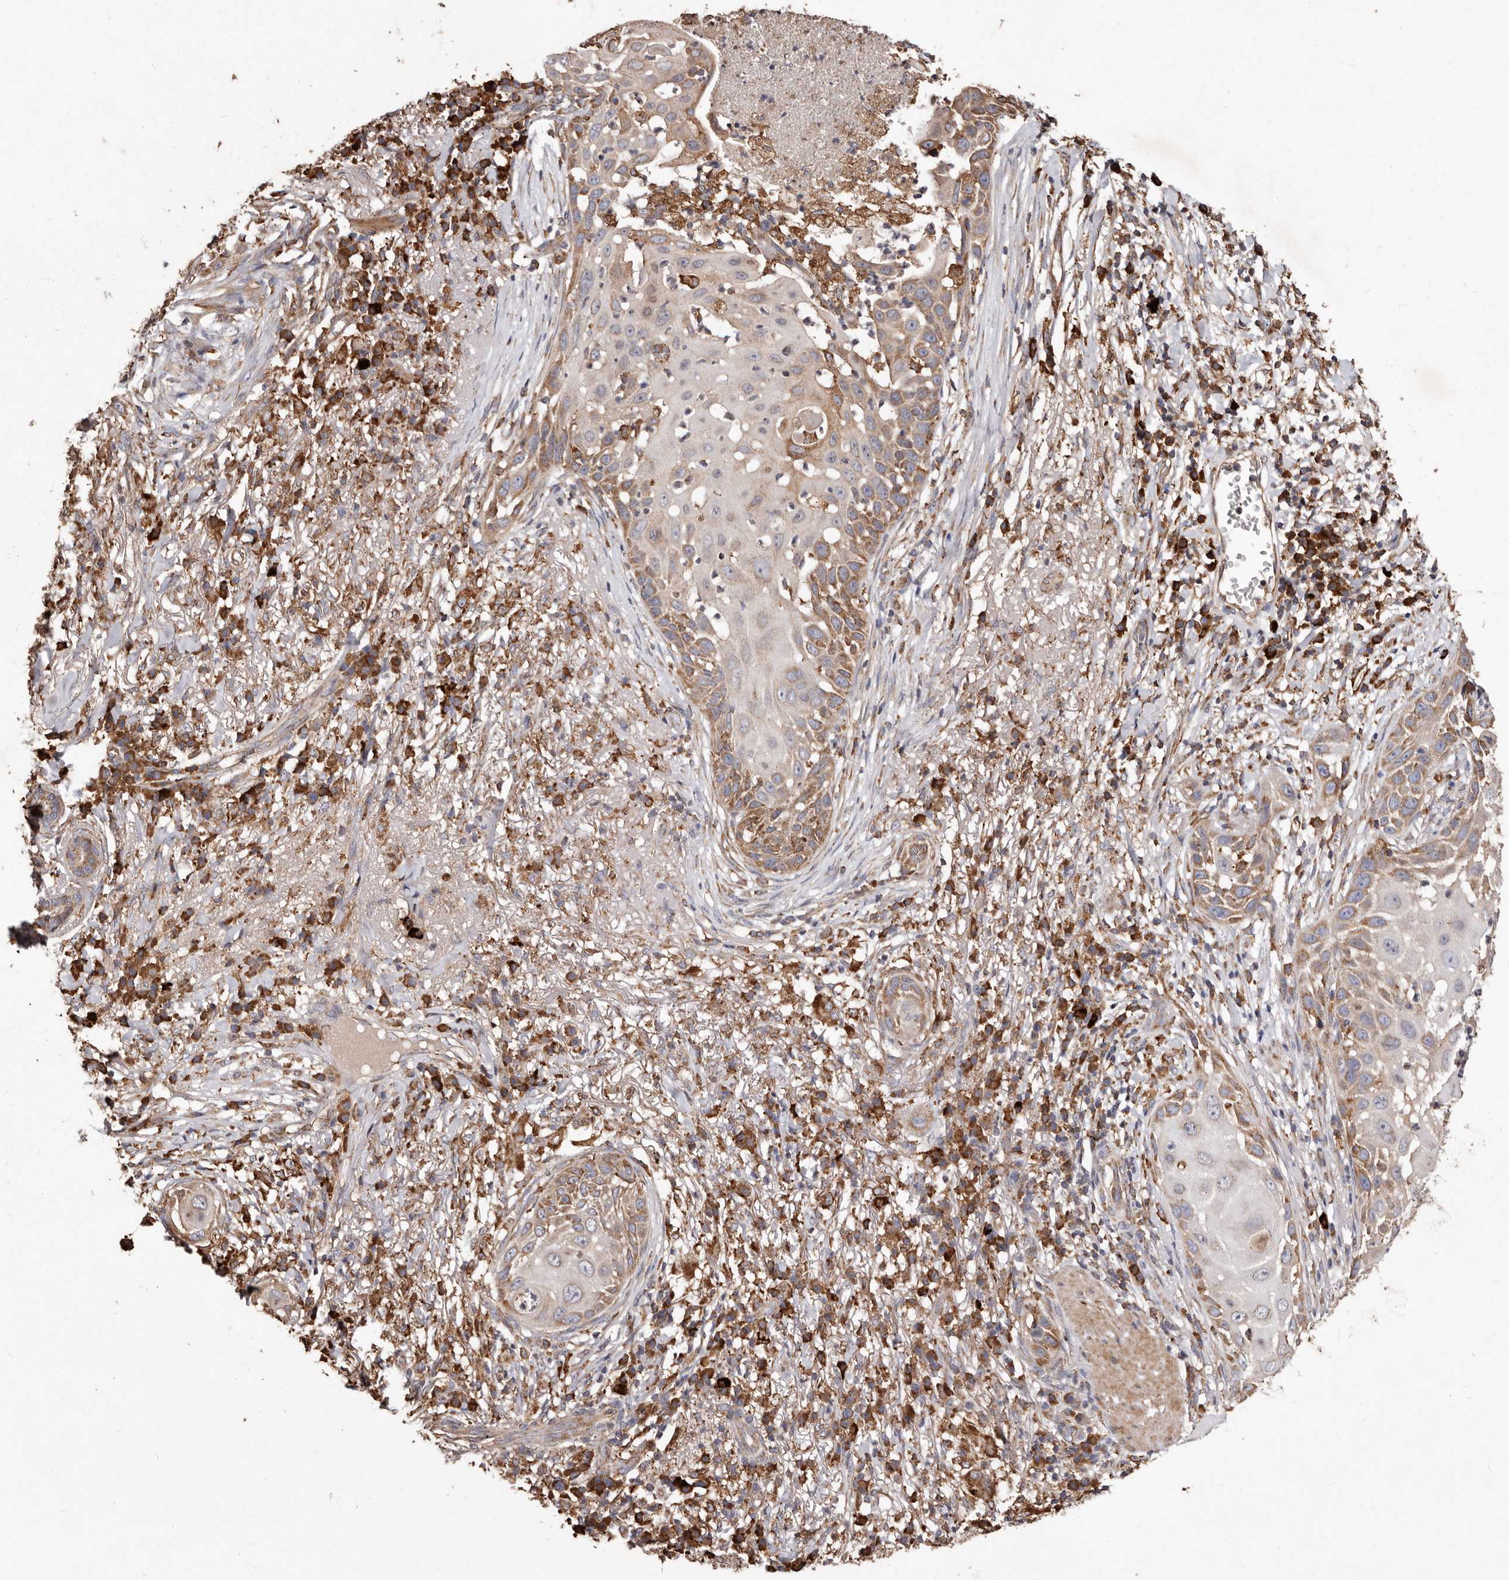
{"staining": {"intensity": "moderate", "quantity": "25%-75%", "location": "cytoplasmic/membranous"}, "tissue": "skin cancer", "cell_type": "Tumor cells", "image_type": "cancer", "snomed": [{"axis": "morphology", "description": "Squamous cell carcinoma, NOS"}, {"axis": "topography", "description": "Skin"}], "caption": "Brown immunohistochemical staining in human squamous cell carcinoma (skin) demonstrates moderate cytoplasmic/membranous positivity in approximately 25%-75% of tumor cells.", "gene": "STEAP2", "patient": {"sex": "female", "age": 44}}